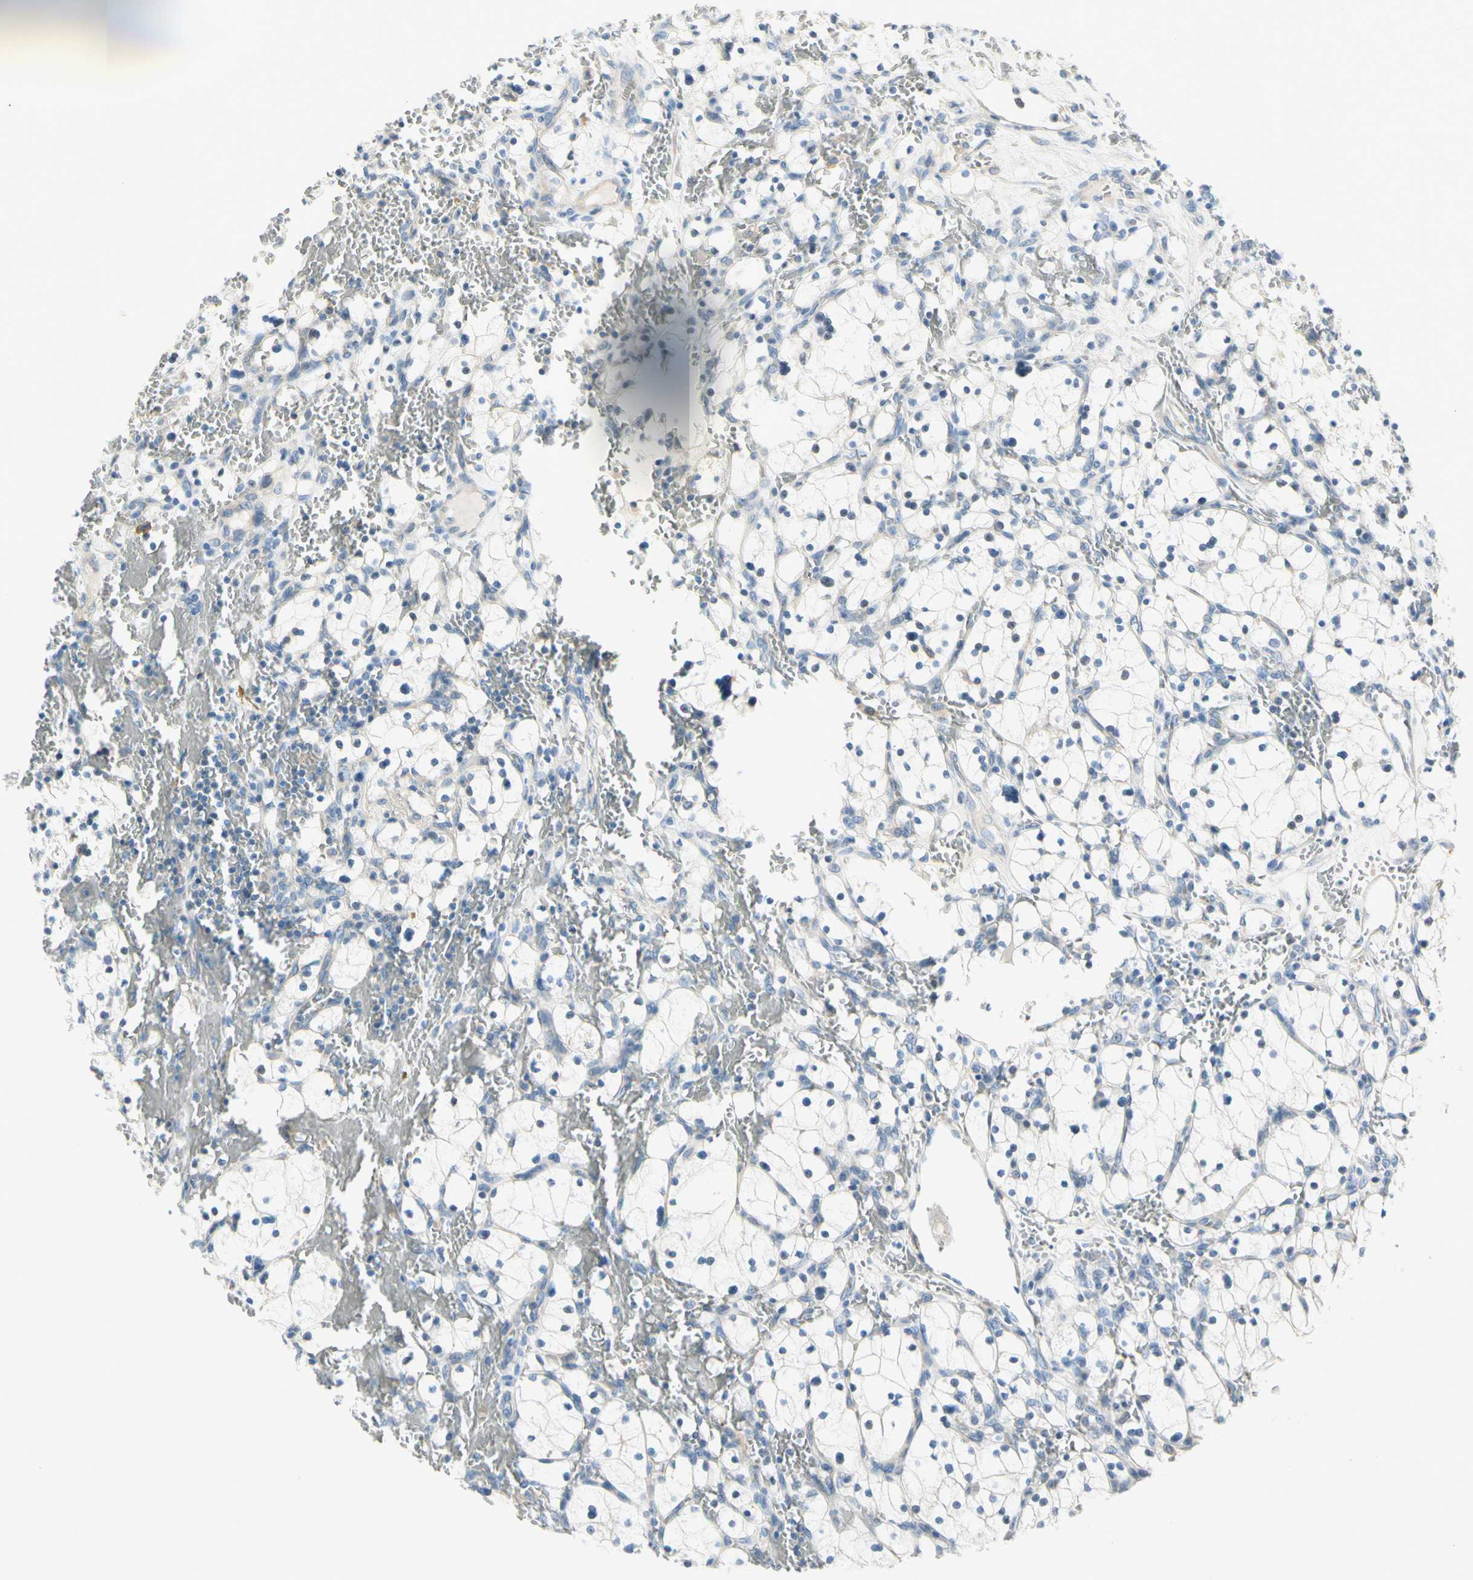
{"staining": {"intensity": "negative", "quantity": "none", "location": "none"}, "tissue": "renal cancer", "cell_type": "Tumor cells", "image_type": "cancer", "snomed": [{"axis": "morphology", "description": "Adenocarcinoma, NOS"}, {"axis": "topography", "description": "Kidney"}], "caption": "Adenocarcinoma (renal) was stained to show a protein in brown. There is no significant expression in tumor cells.", "gene": "CYP2E1", "patient": {"sex": "female", "age": 83}}